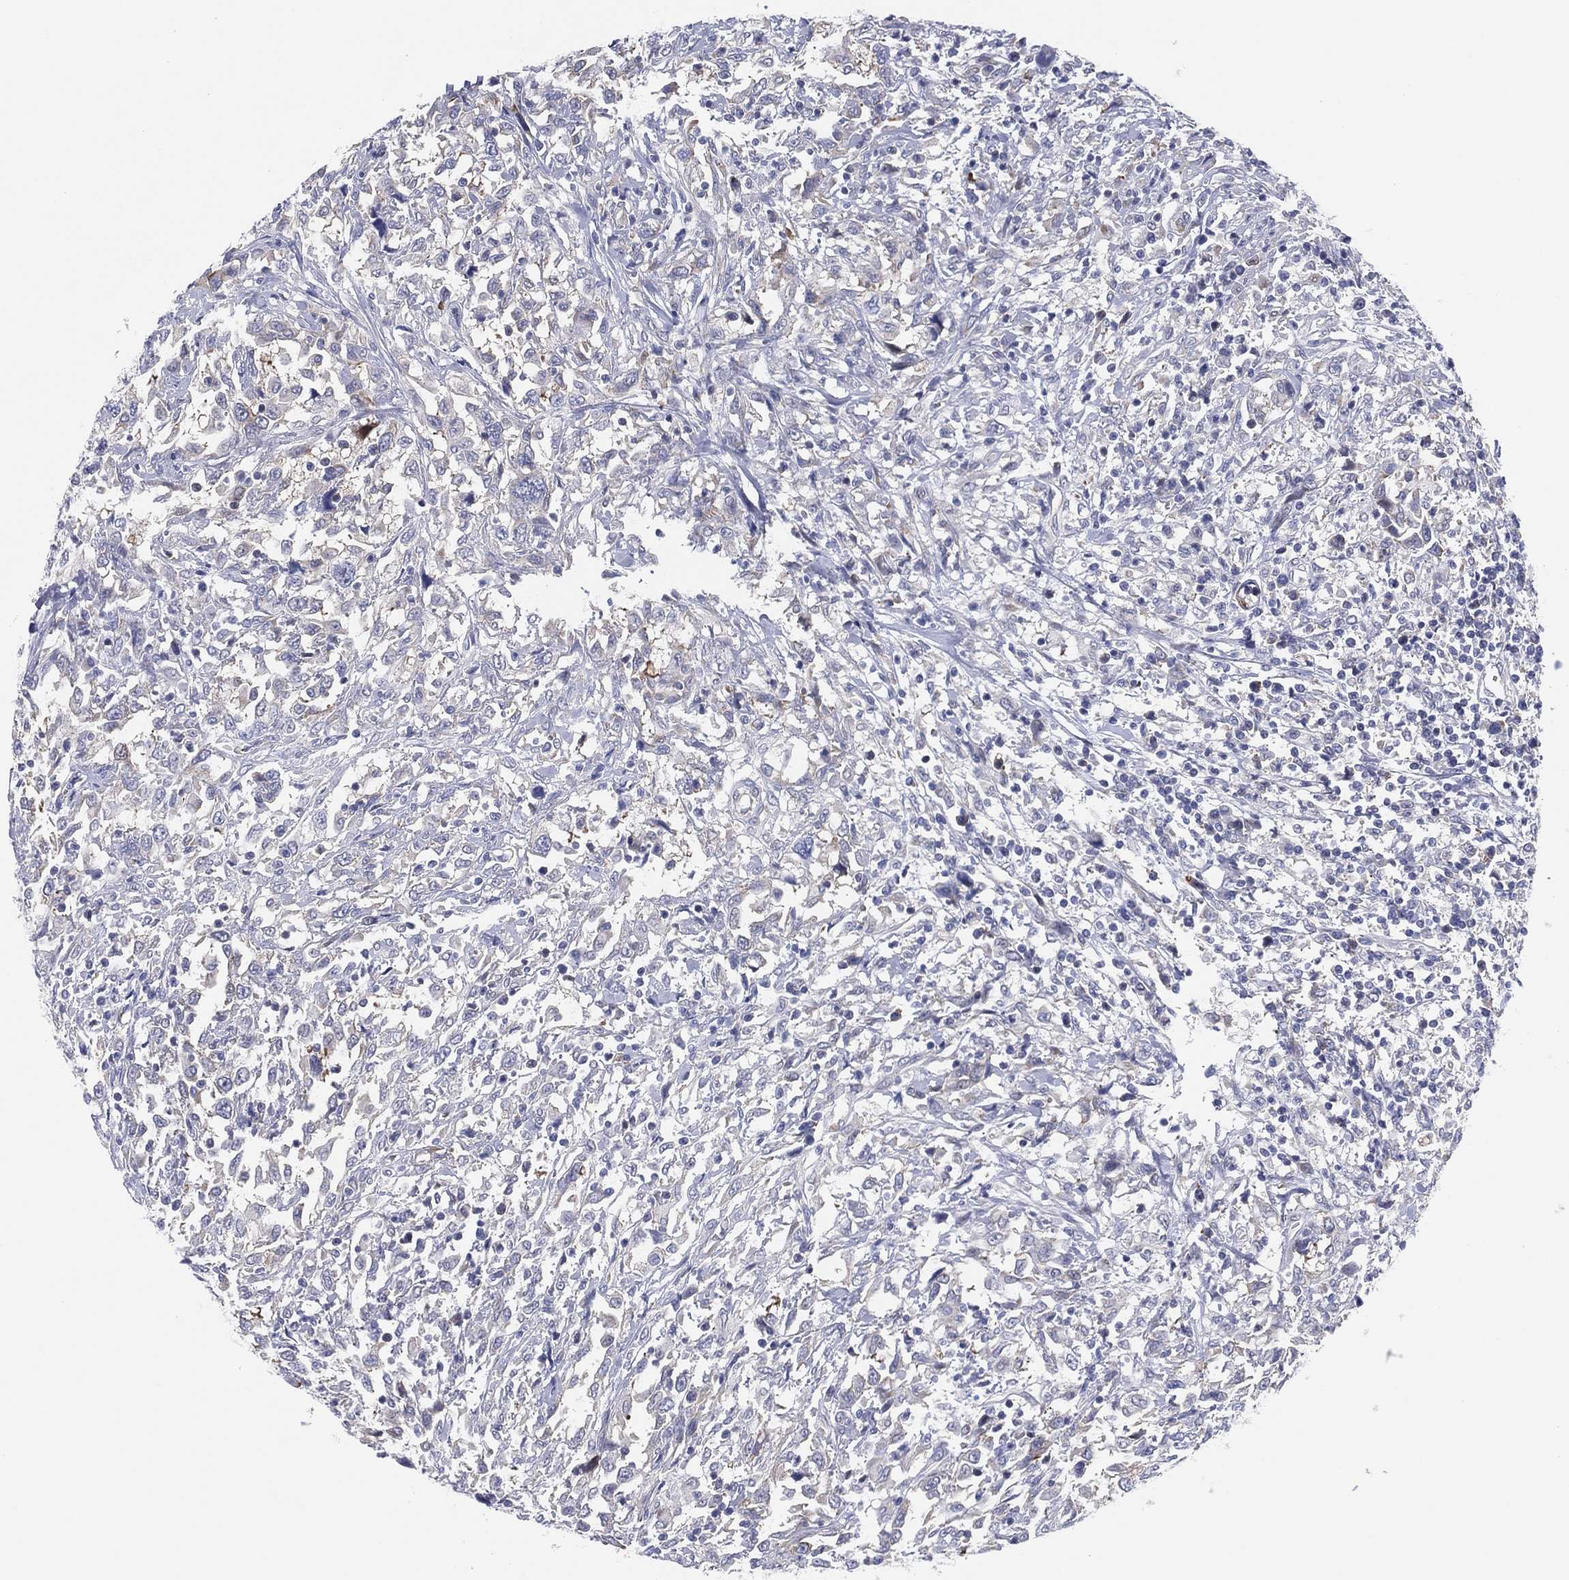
{"staining": {"intensity": "negative", "quantity": "none", "location": "none"}, "tissue": "urothelial cancer", "cell_type": "Tumor cells", "image_type": "cancer", "snomed": [{"axis": "morphology", "description": "Urothelial carcinoma, NOS"}, {"axis": "morphology", "description": "Urothelial carcinoma, High grade"}, {"axis": "topography", "description": "Urinary bladder"}], "caption": "DAB immunohistochemical staining of human urothelial cancer demonstrates no significant expression in tumor cells. (DAB immunohistochemistry (IHC), high magnification).", "gene": "HEATR4", "patient": {"sex": "female", "age": 64}}